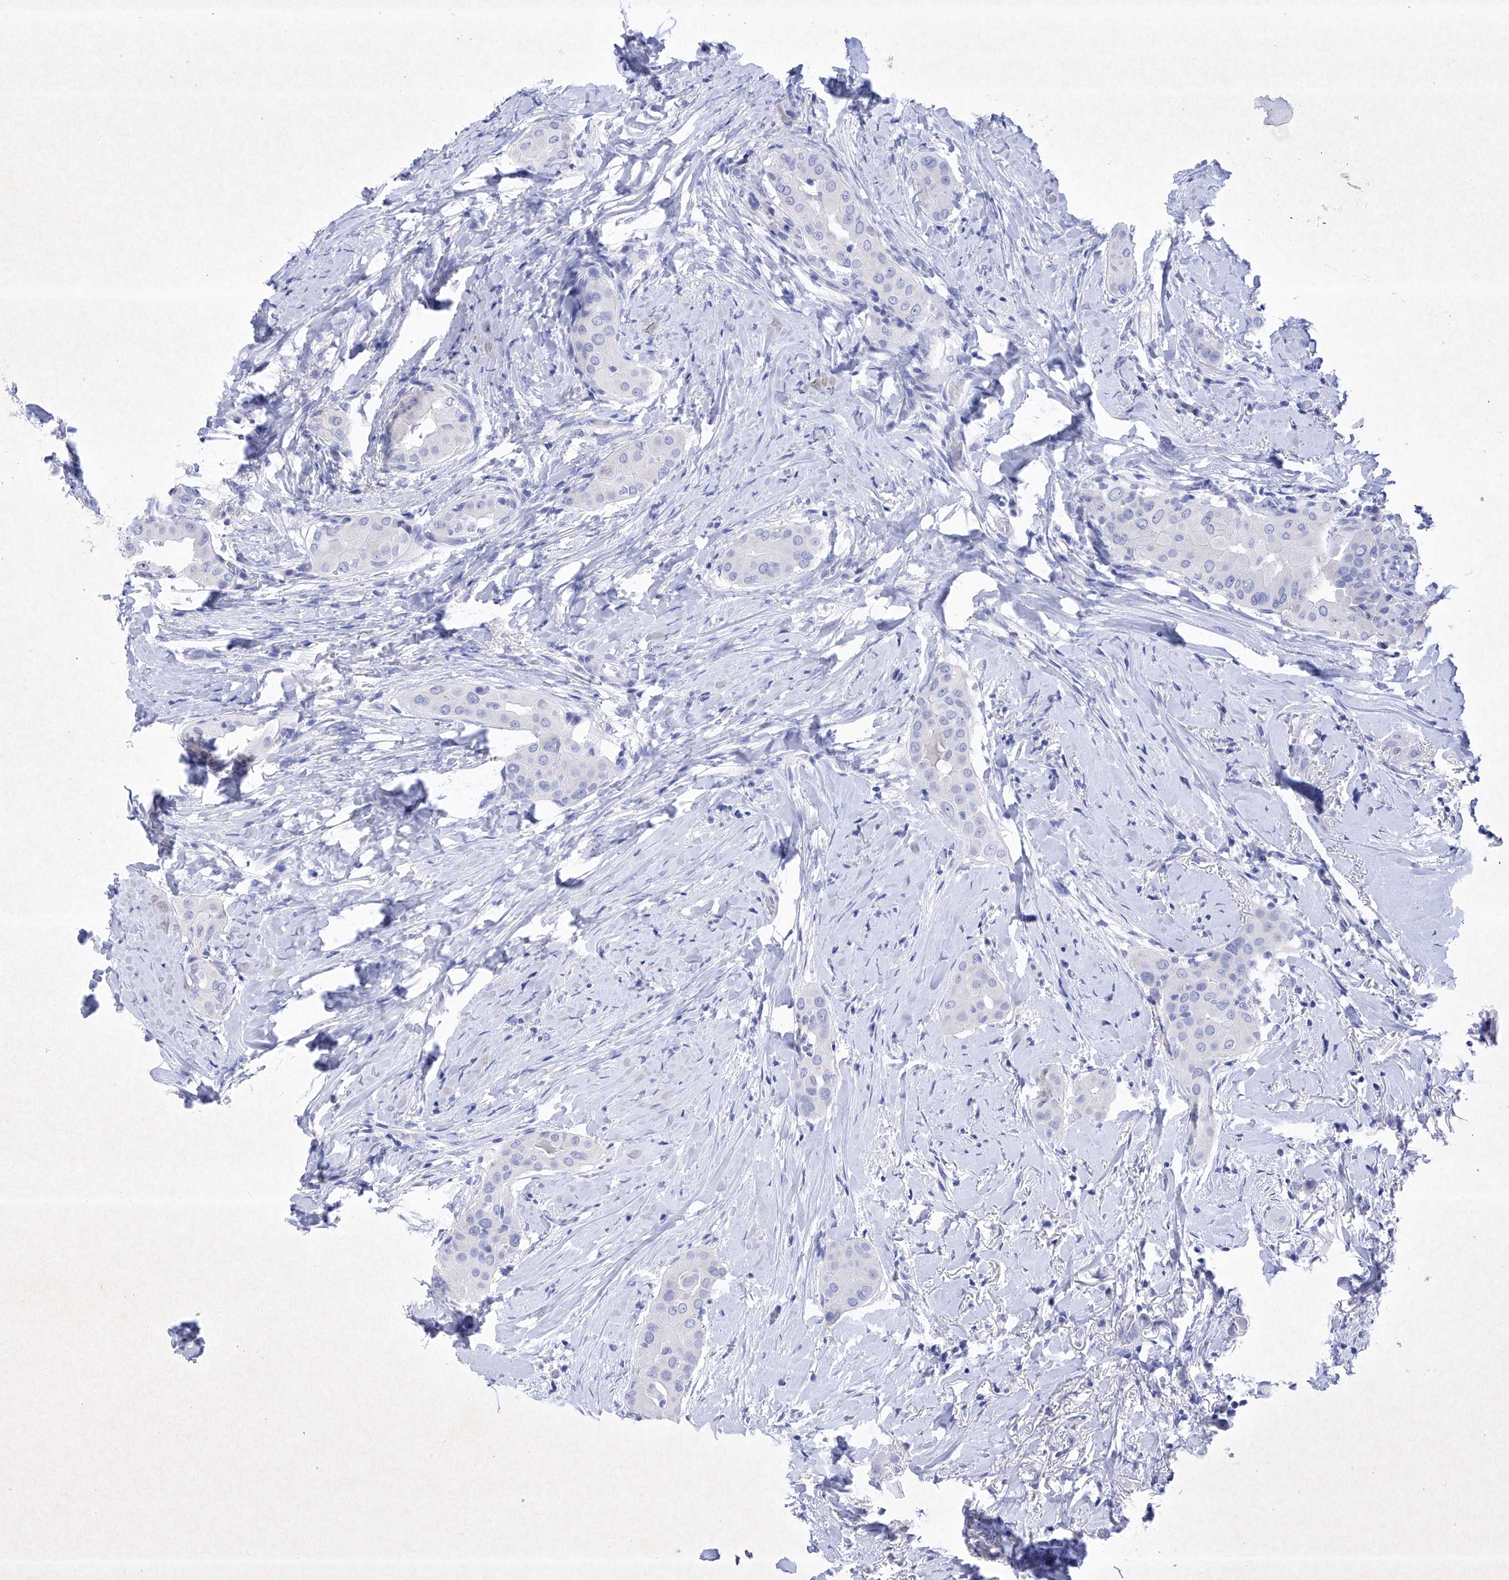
{"staining": {"intensity": "negative", "quantity": "none", "location": "none"}, "tissue": "thyroid cancer", "cell_type": "Tumor cells", "image_type": "cancer", "snomed": [{"axis": "morphology", "description": "Papillary adenocarcinoma, NOS"}, {"axis": "topography", "description": "Thyroid gland"}], "caption": "This micrograph is of thyroid cancer stained with immunohistochemistry (IHC) to label a protein in brown with the nuclei are counter-stained blue. There is no staining in tumor cells.", "gene": "BARX2", "patient": {"sex": "male", "age": 33}}